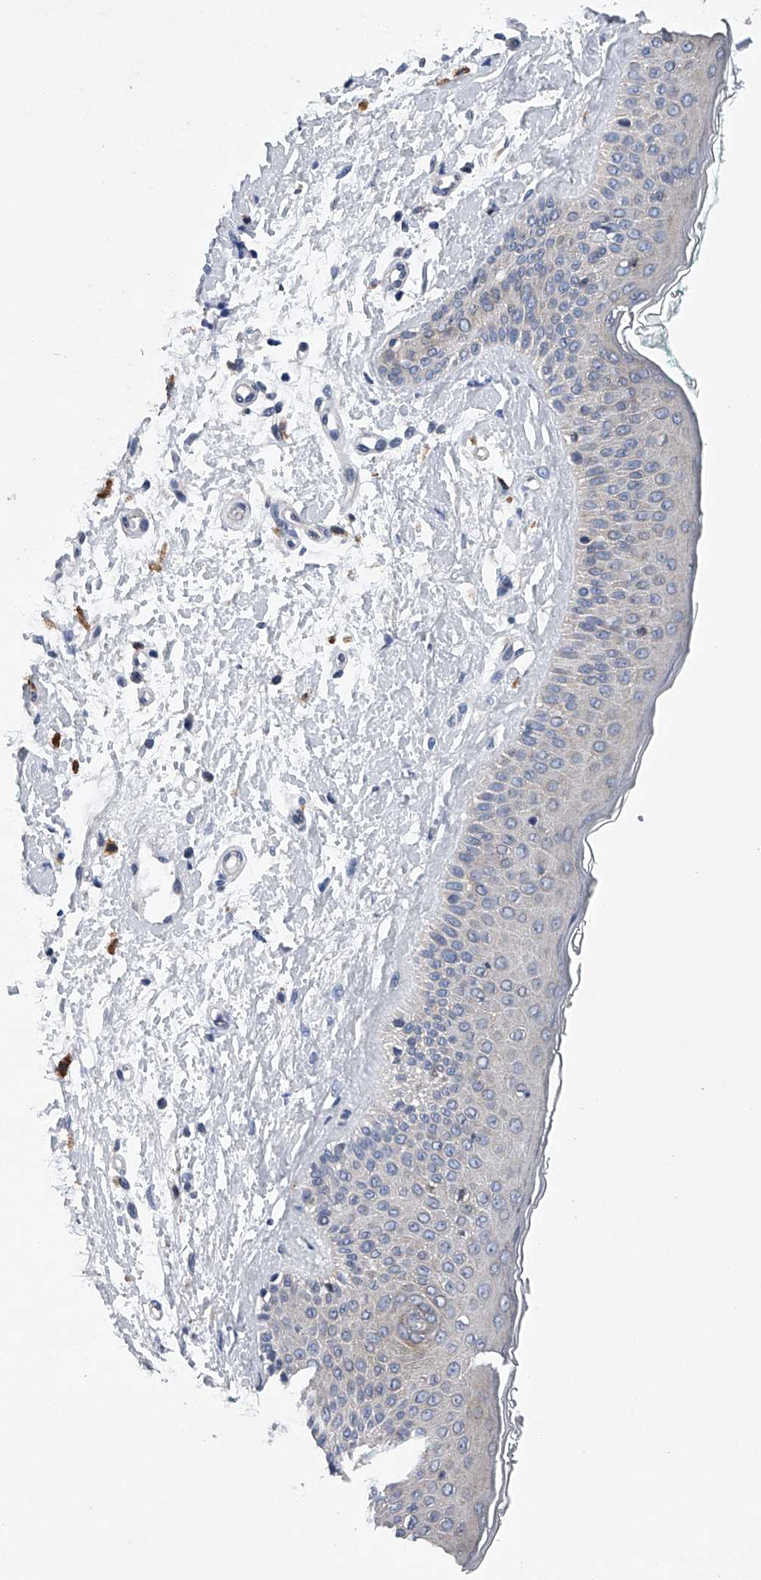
{"staining": {"intensity": "negative", "quantity": "none", "location": "none"}, "tissue": "skin cancer", "cell_type": "Tumor cells", "image_type": "cancer", "snomed": [{"axis": "morphology", "description": "Basal cell carcinoma"}, {"axis": "topography", "description": "Skin"}], "caption": "Skin cancer was stained to show a protein in brown. There is no significant positivity in tumor cells.", "gene": "RNF5", "patient": {"sex": "female", "age": 84}}